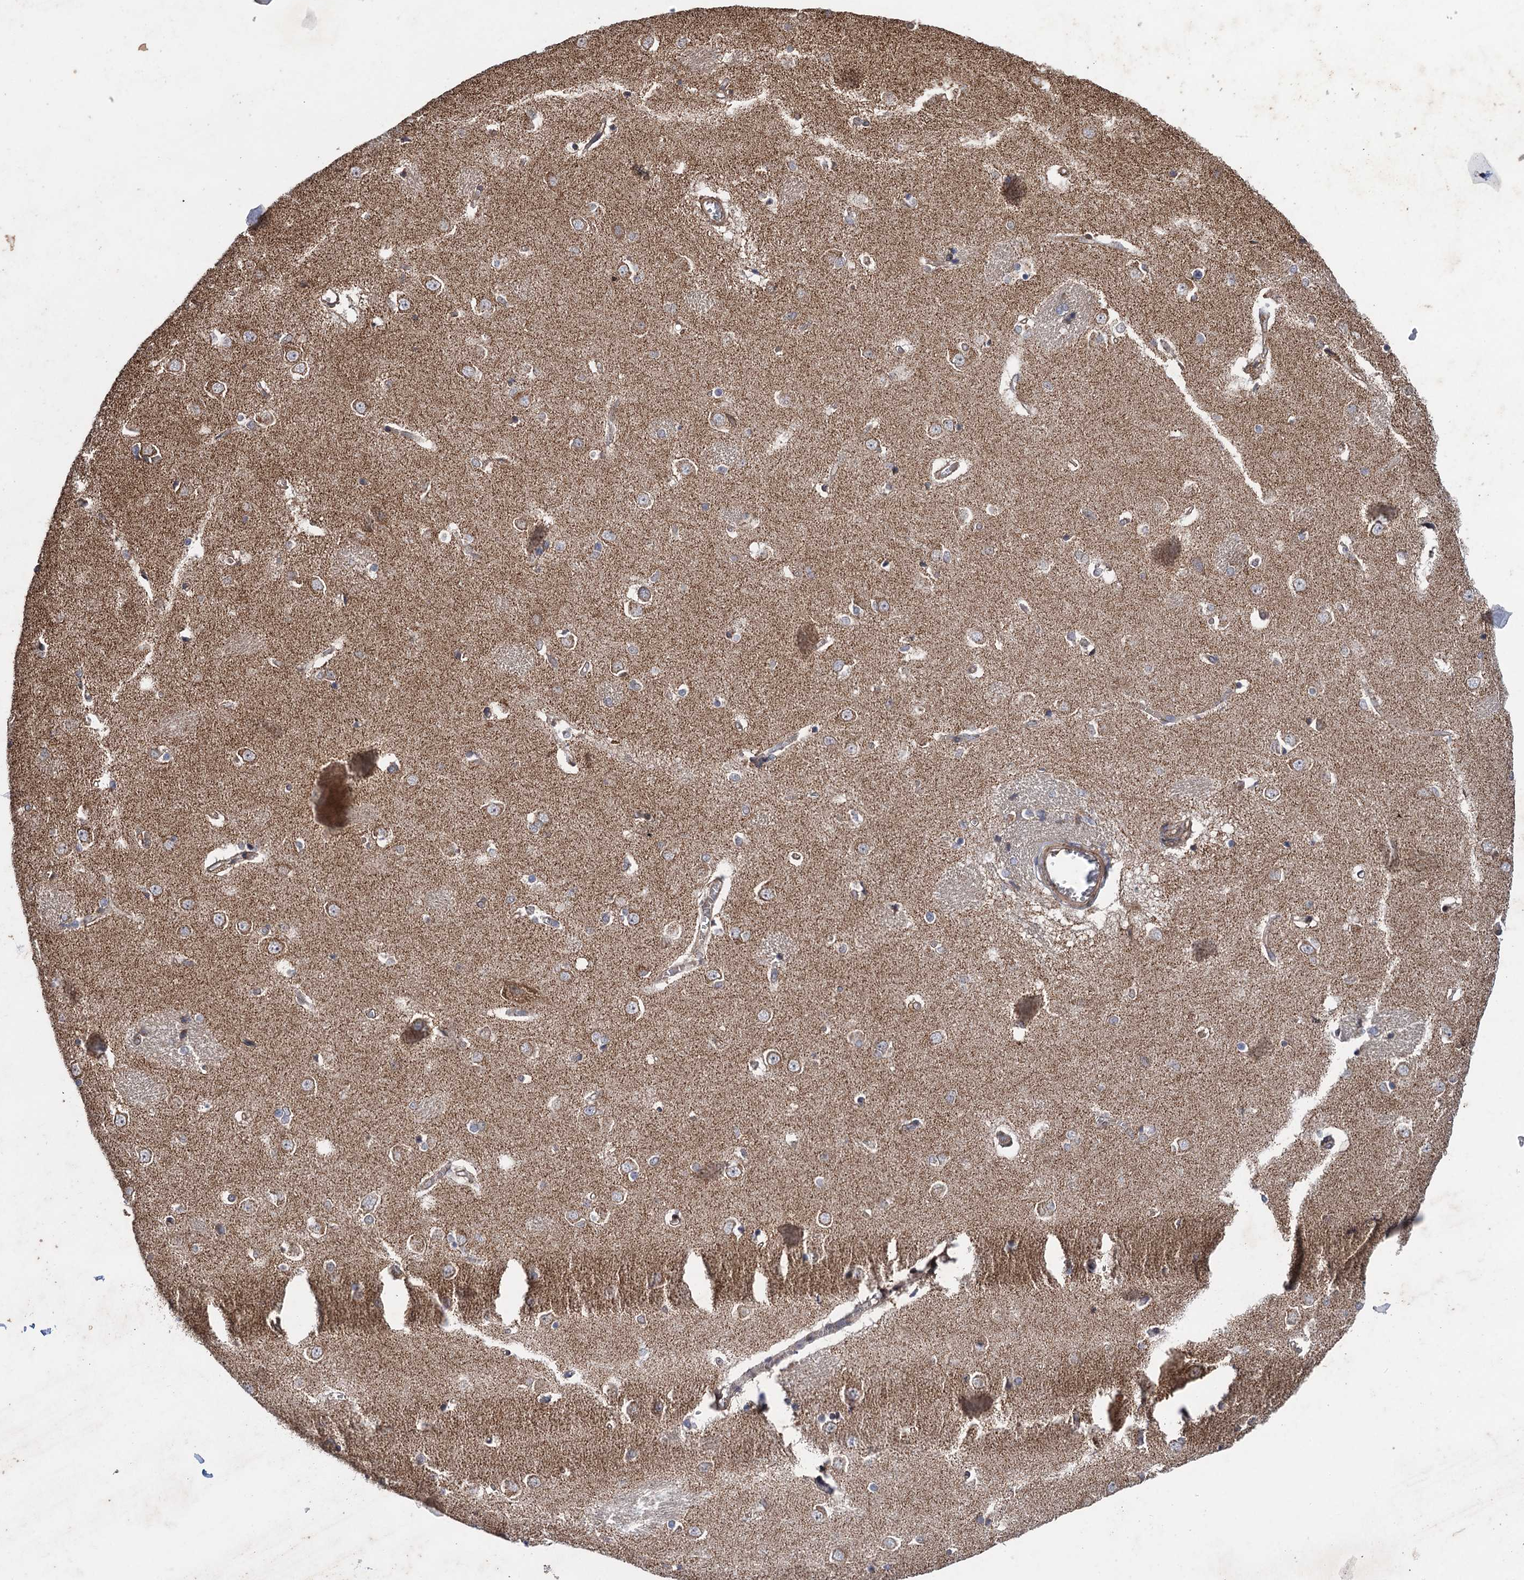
{"staining": {"intensity": "moderate", "quantity": "<25%", "location": "cytoplasmic/membranous"}, "tissue": "caudate", "cell_type": "Glial cells", "image_type": "normal", "snomed": [{"axis": "morphology", "description": "Normal tissue, NOS"}, {"axis": "topography", "description": "Lateral ventricle wall"}], "caption": "Unremarkable caudate was stained to show a protein in brown. There is low levels of moderate cytoplasmic/membranous expression in about <25% of glial cells. The staining was performed using DAB (3,3'-diaminobenzidine) to visualize the protein expression in brown, while the nuclei were stained in blue with hematoxylin (Magnification: 20x).", "gene": "HAUS1", "patient": {"sex": "male", "age": 37}}